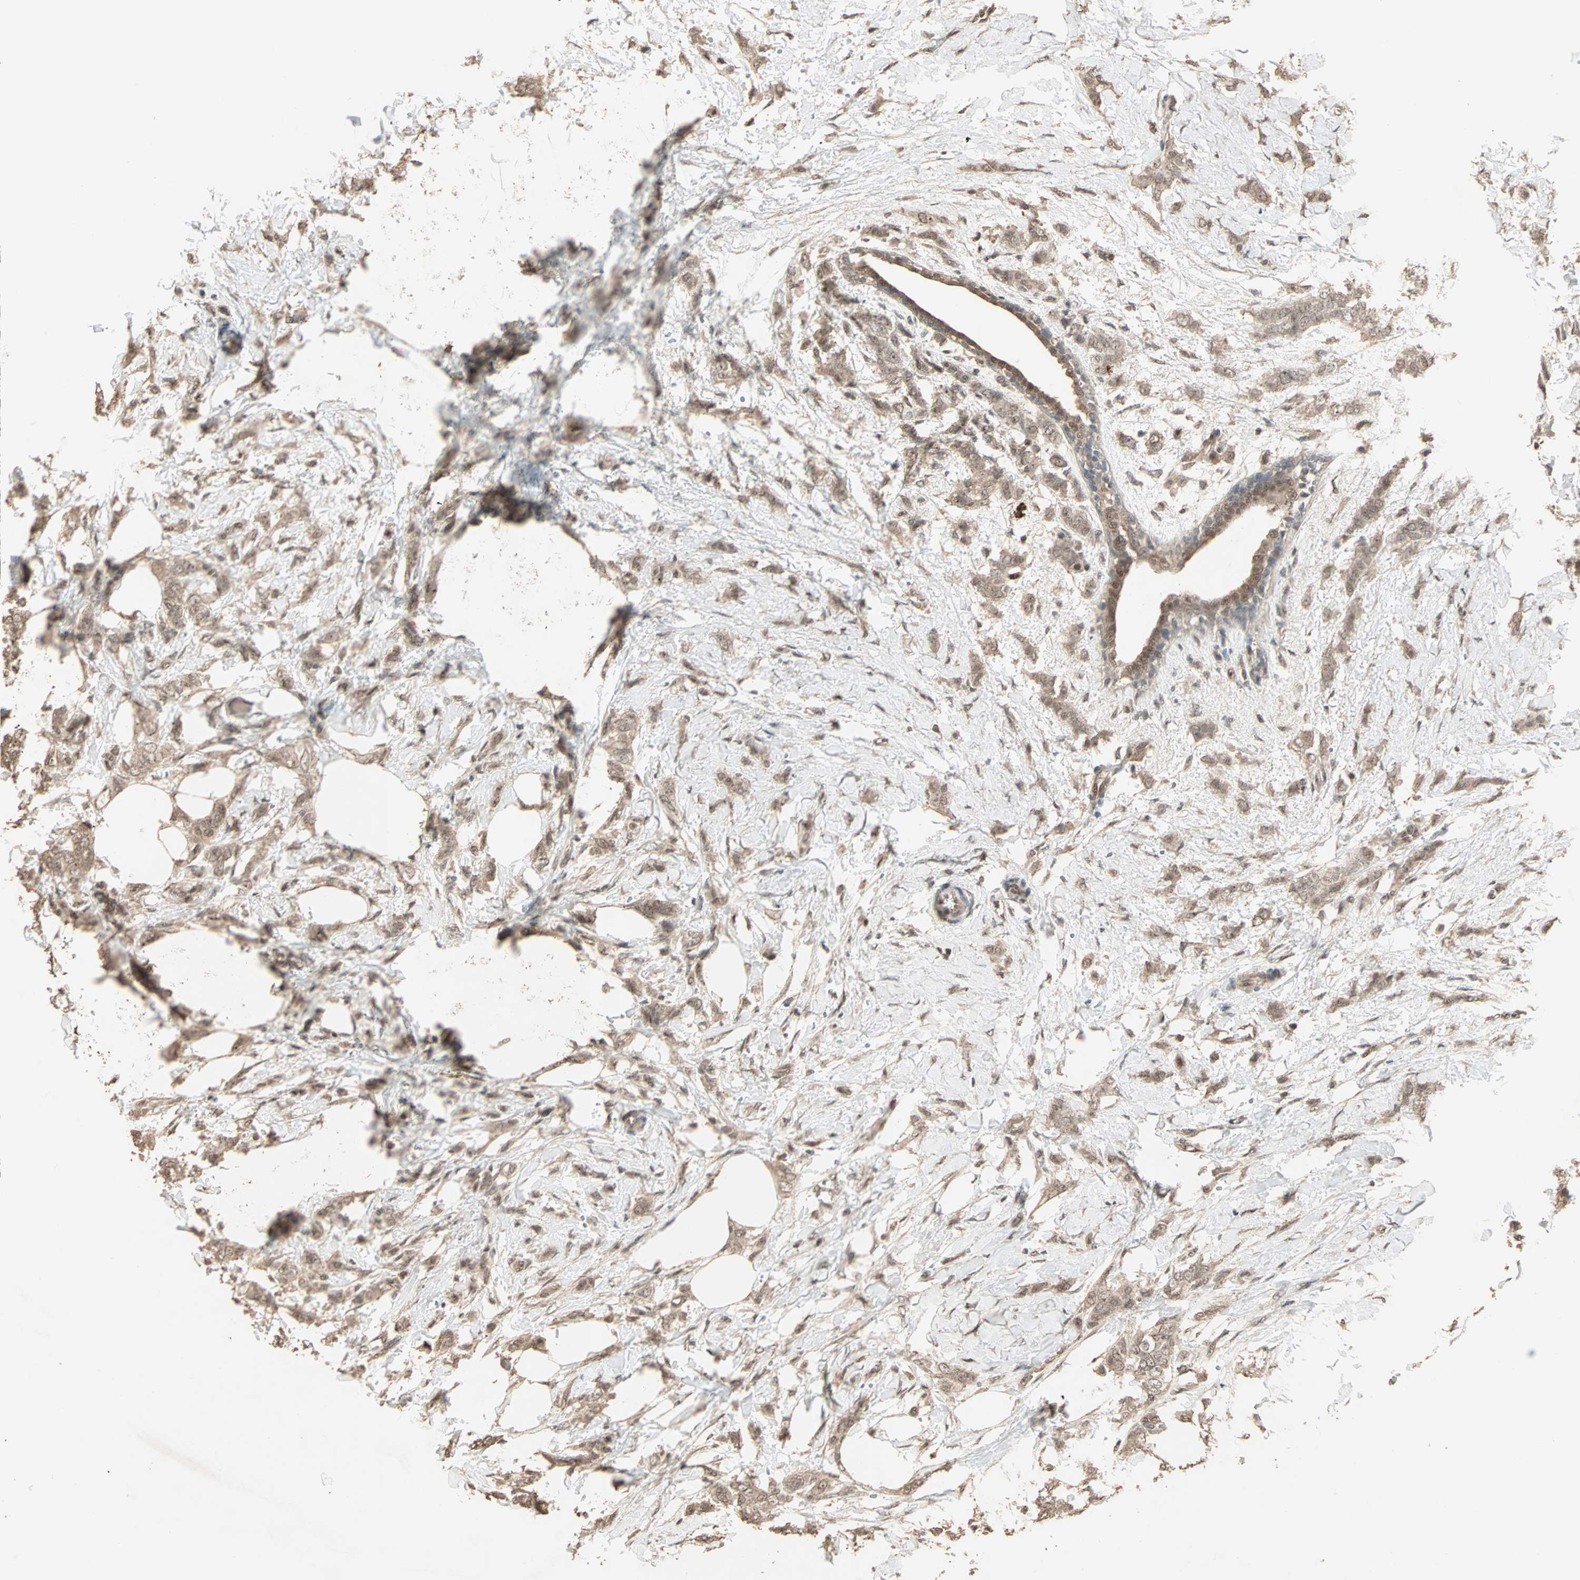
{"staining": {"intensity": "moderate", "quantity": ">75%", "location": "cytoplasmic/membranous,nuclear"}, "tissue": "breast cancer", "cell_type": "Tumor cells", "image_type": "cancer", "snomed": [{"axis": "morphology", "description": "Lobular carcinoma, in situ"}, {"axis": "morphology", "description": "Lobular carcinoma"}, {"axis": "topography", "description": "Breast"}], "caption": "Moderate cytoplasmic/membranous and nuclear protein staining is identified in about >75% of tumor cells in breast cancer (lobular carcinoma).", "gene": "ZBTB33", "patient": {"sex": "female", "age": 41}}